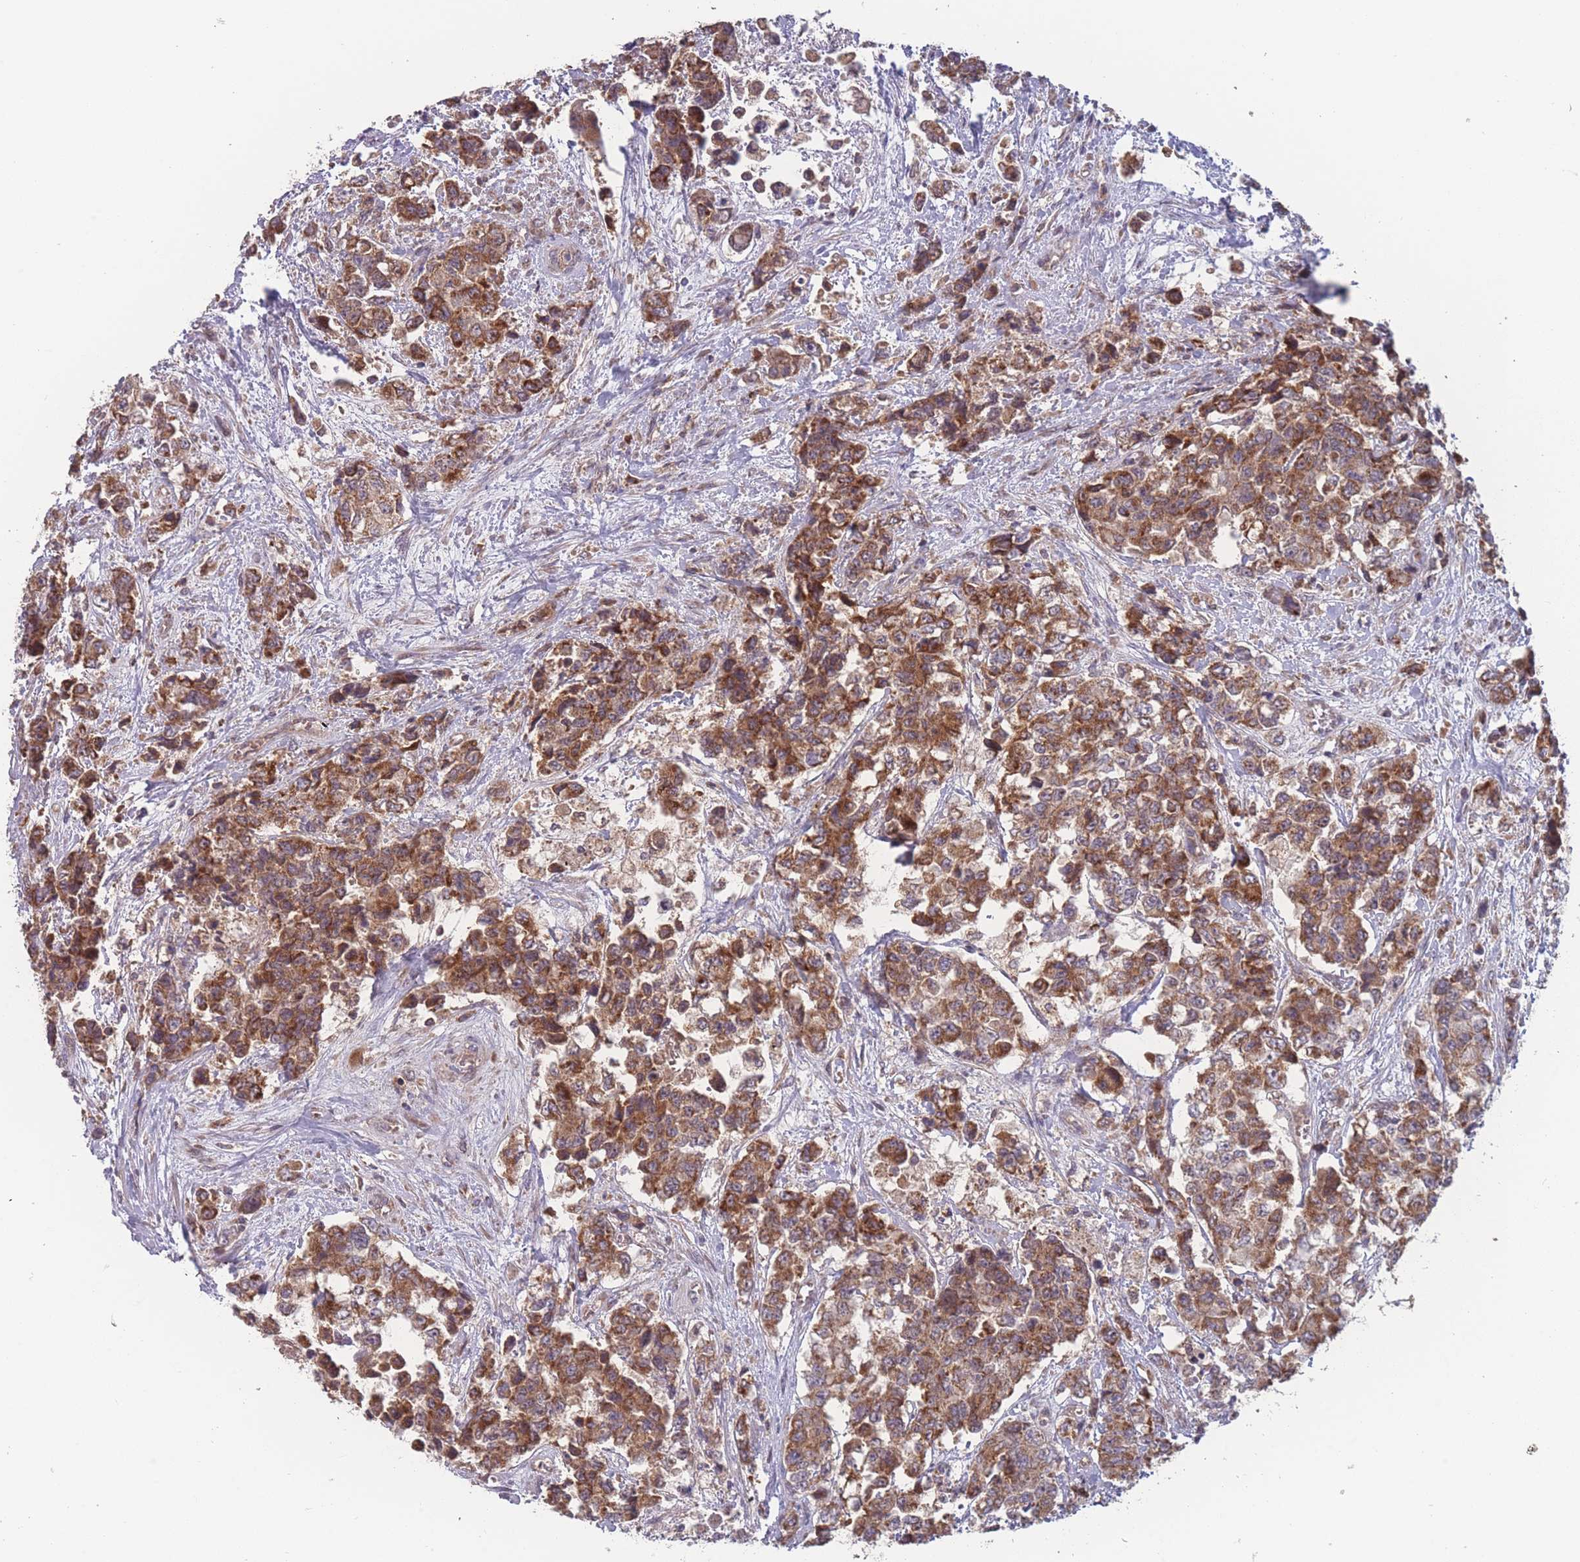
{"staining": {"intensity": "strong", "quantity": ">75%", "location": "cytoplasmic/membranous"}, "tissue": "urothelial cancer", "cell_type": "Tumor cells", "image_type": "cancer", "snomed": [{"axis": "morphology", "description": "Urothelial carcinoma, High grade"}, {"axis": "topography", "description": "Urinary bladder"}], "caption": "Urothelial carcinoma (high-grade) stained for a protein demonstrates strong cytoplasmic/membranous positivity in tumor cells. The protein is shown in brown color, while the nuclei are stained blue.", "gene": "ATP5MG", "patient": {"sex": "female", "age": 78}}